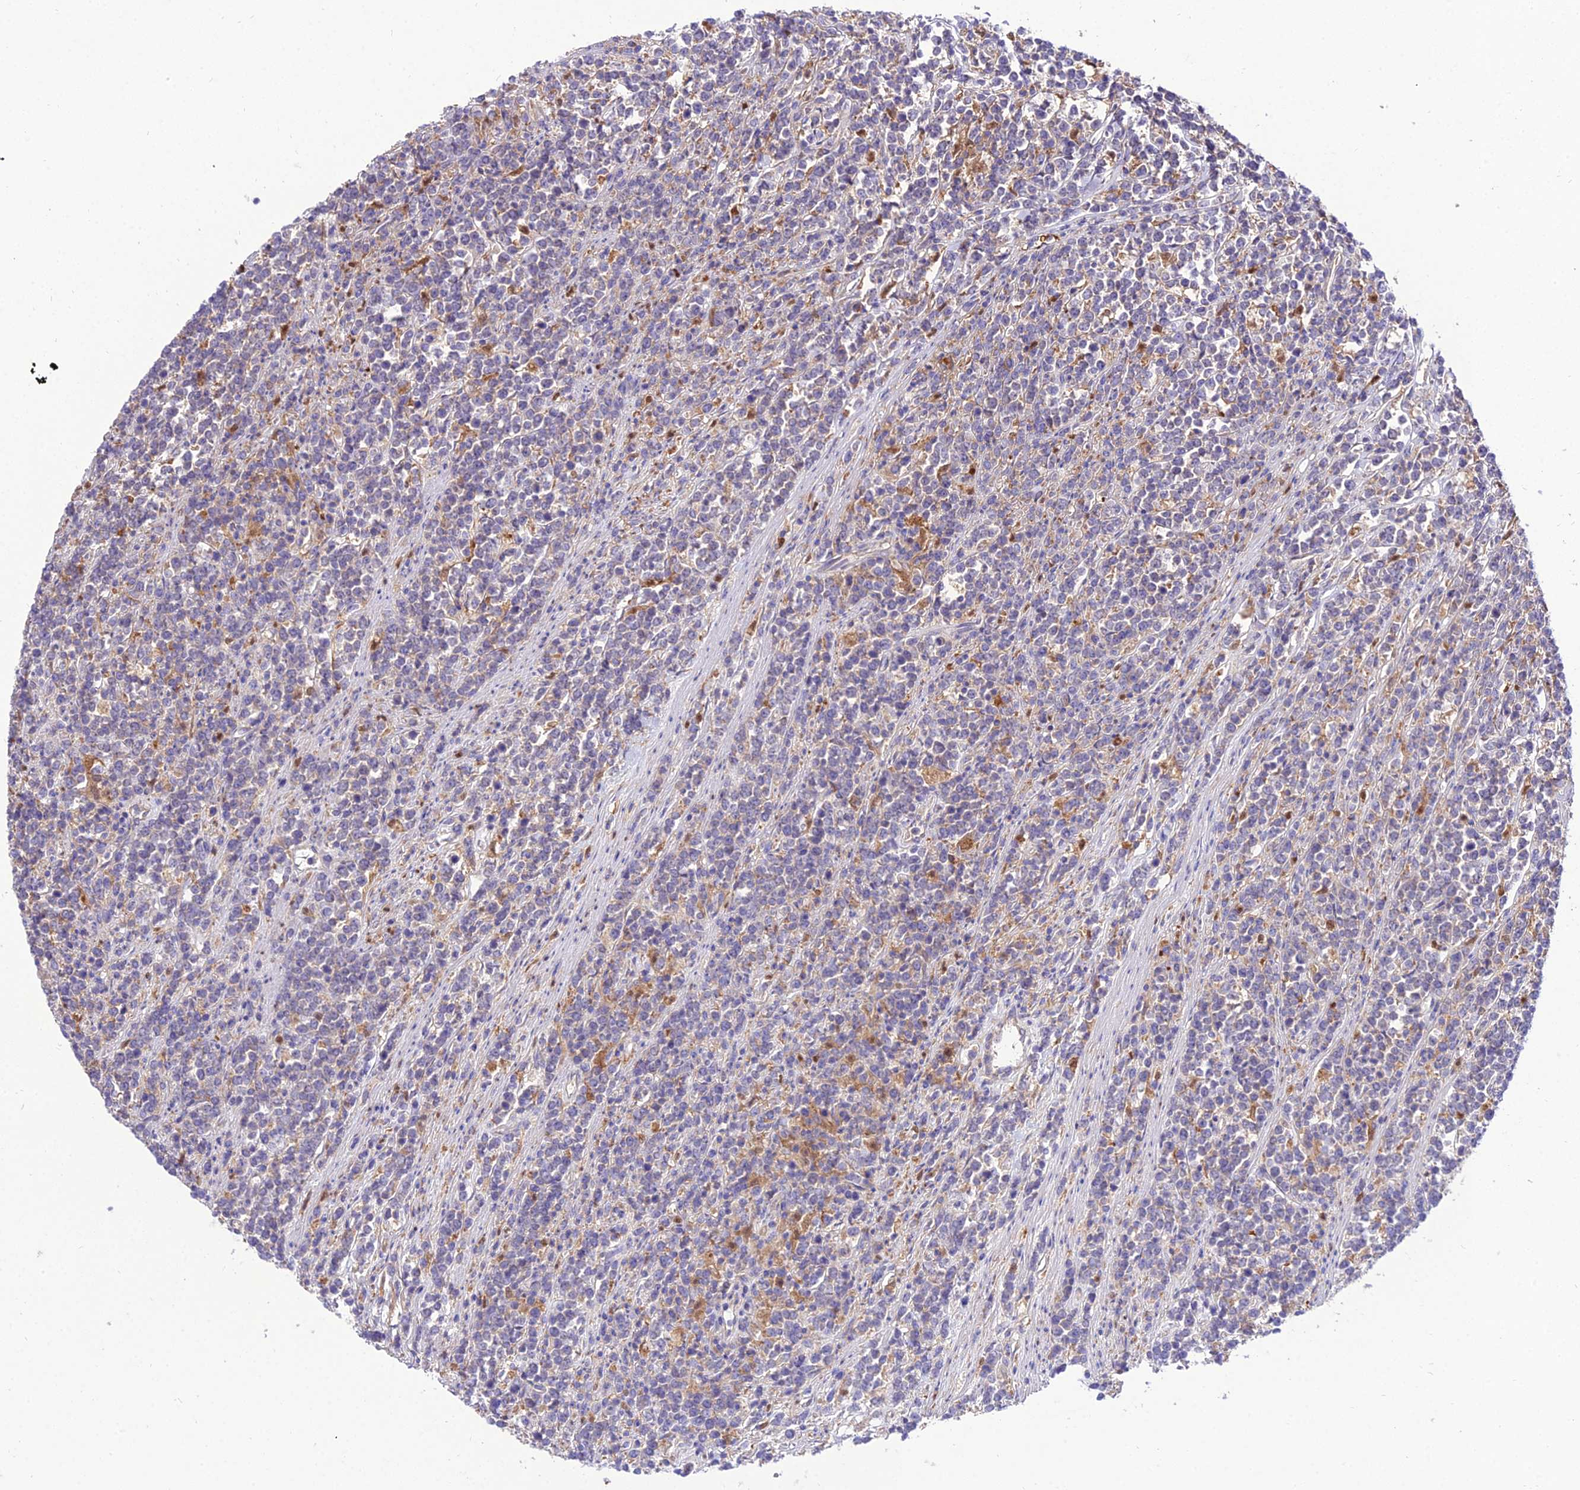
{"staining": {"intensity": "negative", "quantity": "none", "location": "none"}, "tissue": "lymphoma", "cell_type": "Tumor cells", "image_type": "cancer", "snomed": [{"axis": "morphology", "description": "Malignant lymphoma, non-Hodgkin's type, High grade"}, {"axis": "topography", "description": "Small intestine"}], "caption": "This is an IHC micrograph of human lymphoma. There is no positivity in tumor cells.", "gene": "C2orf69", "patient": {"sex": "male", "age": 8}}